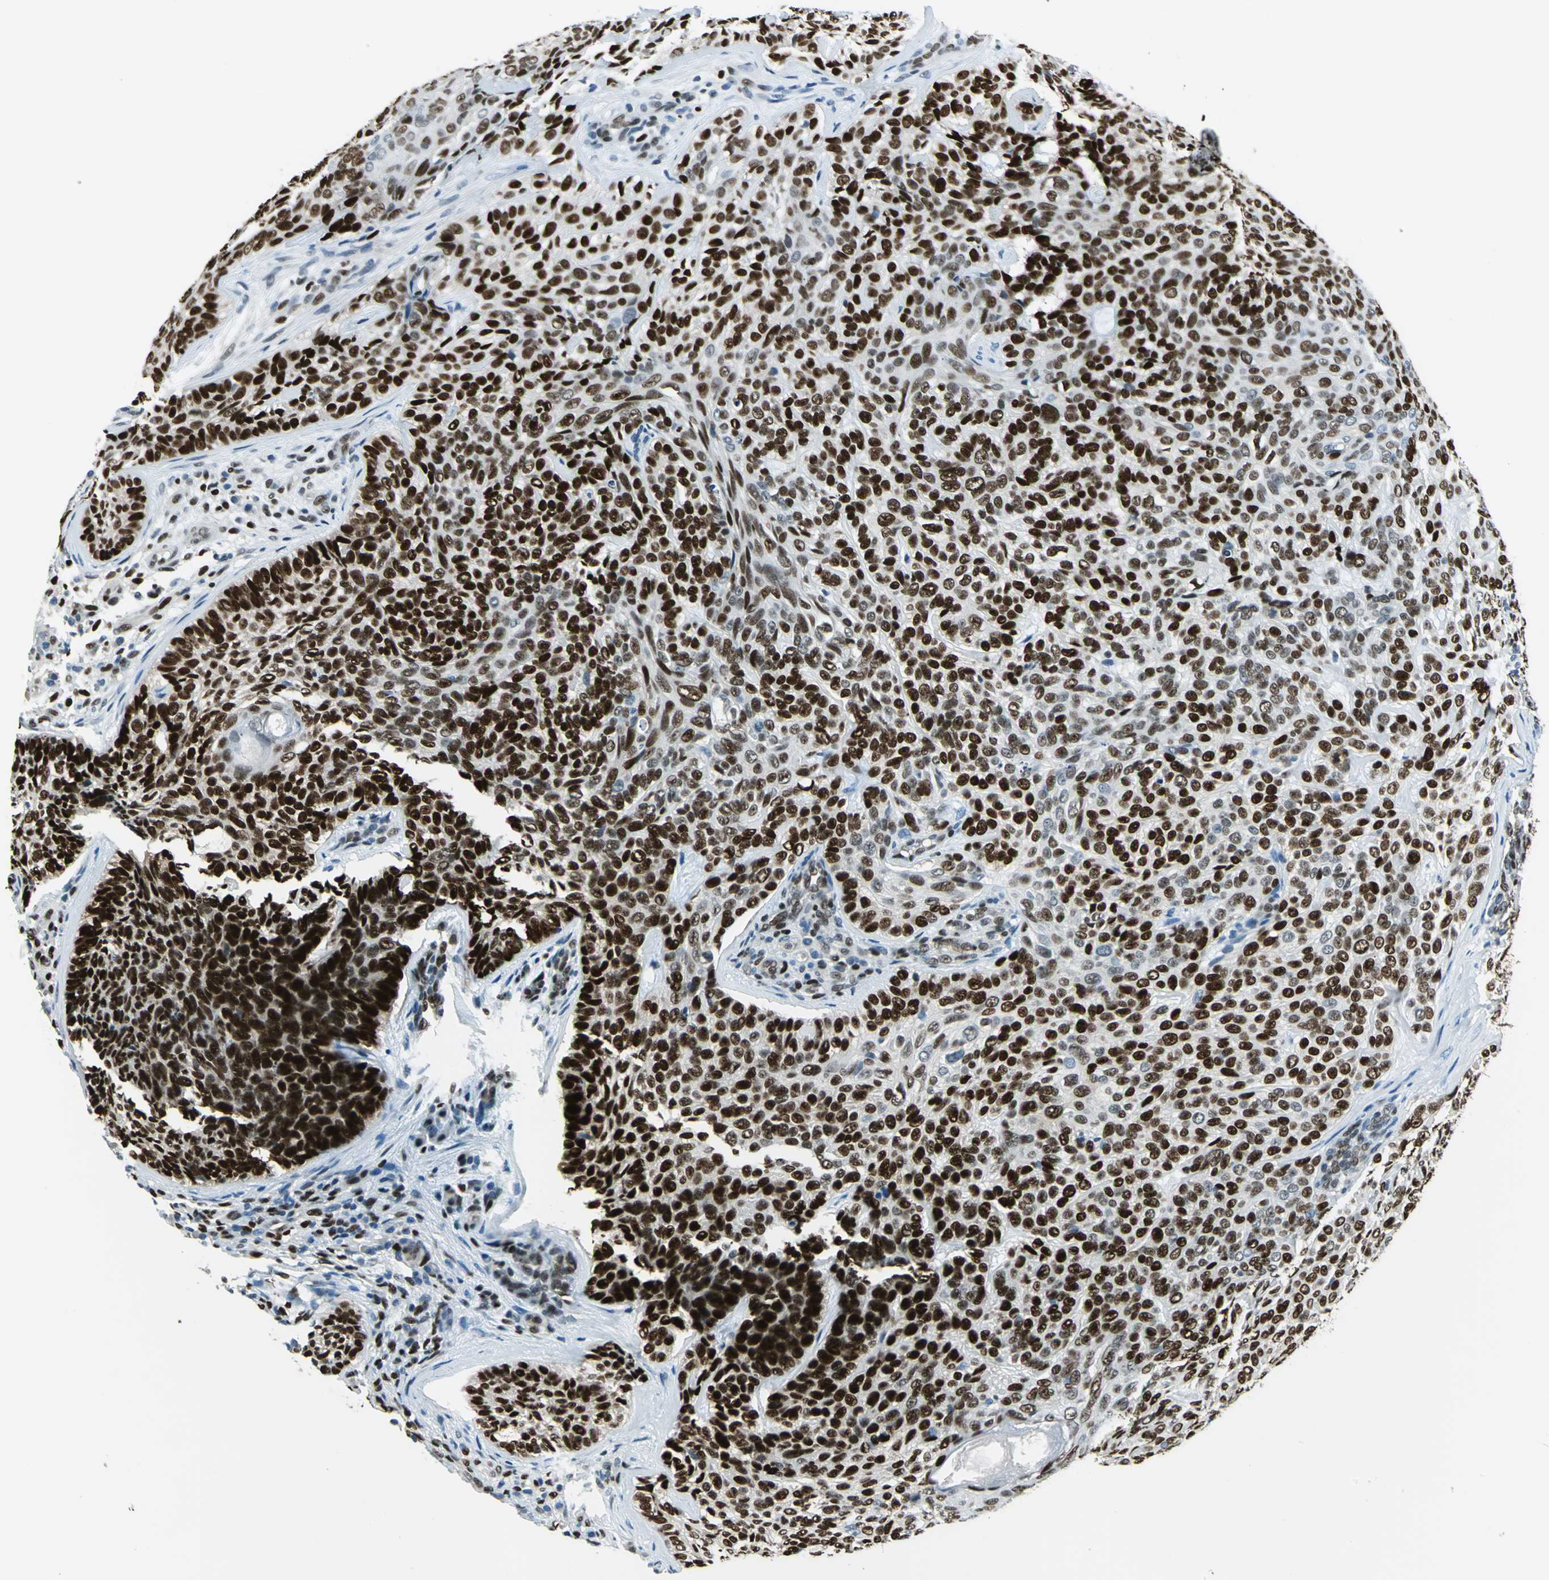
{"staining": {"intensity": "strong", "quantity": ">75%", "location": "nuclear"}, "tissue": "skin cancer", "cell_type": "Tumor cells", "image_type": "cancer", "snomed": [{"axis": "morphology", "description": "Basal cell carcinoma"}, {"axis": "topography", "description": "Skin"}], "caption": "Protein staining by IHC shows strong nuclear expression in about >75% of tumor cells in skin cancer.", "gene": "NFIA", "patient": {"sex": "male", "age": 72}}